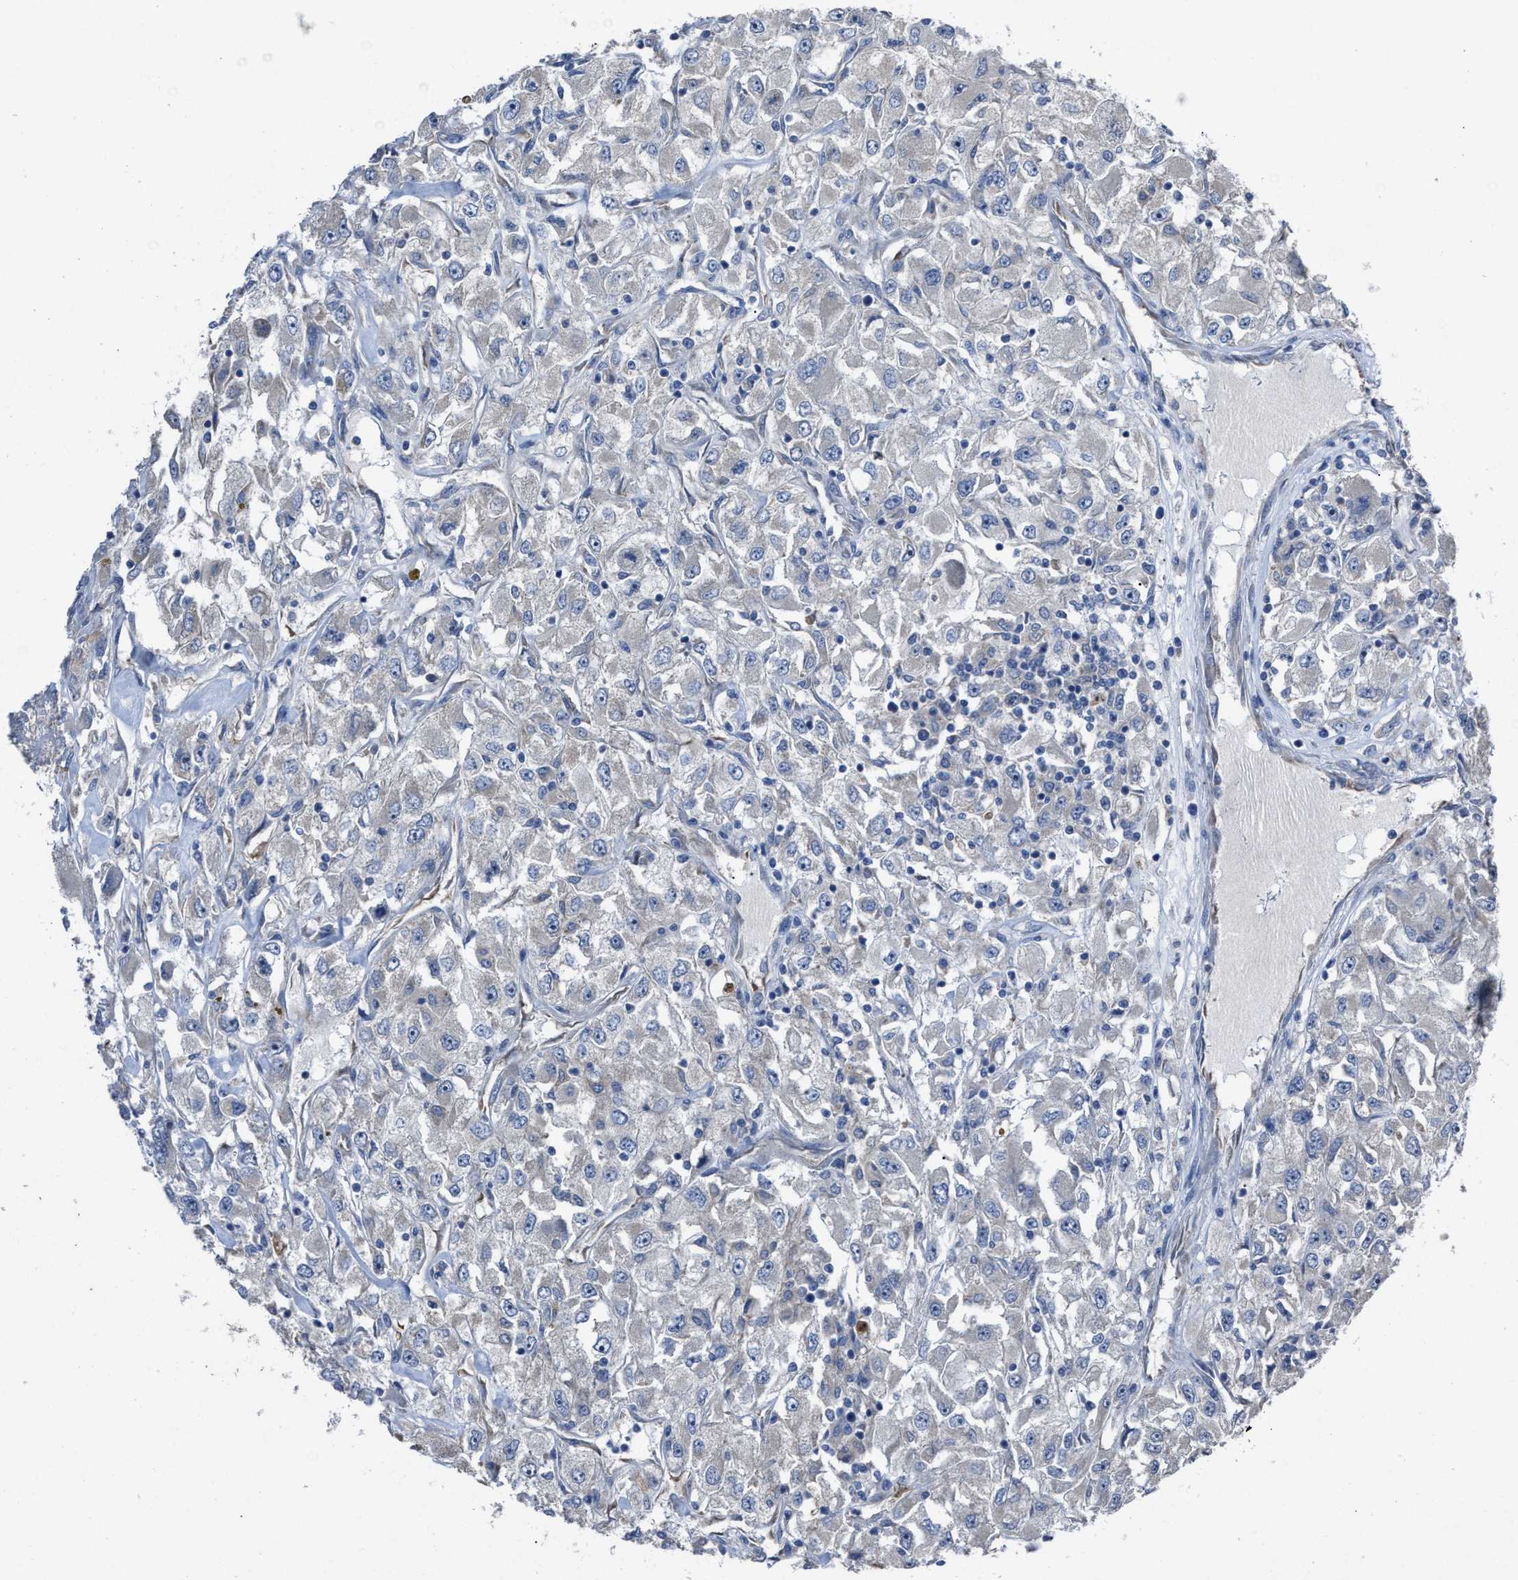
{"staining": {"intensity": "negative", "quantity": "none", "location": "none"}, "tissue": "renal cancer", "cell_type": "Tumor cells", "image_type": "cancer", "snomed": [{"axis": "morphology", "description": "Adenocarcinoma, NOS"}, {"axis": "topography", "description": "Kidney"}], "caption": "DAB (3,3'-diaminobenzidine) immunohistochemical staining of human renal cancer (adenocarcinoma) exhibits no significant staining in tumor cells. Nuclei are stained in blue.", "gene": "UPF1", "patient": {"sex": "female", "age": 52}}